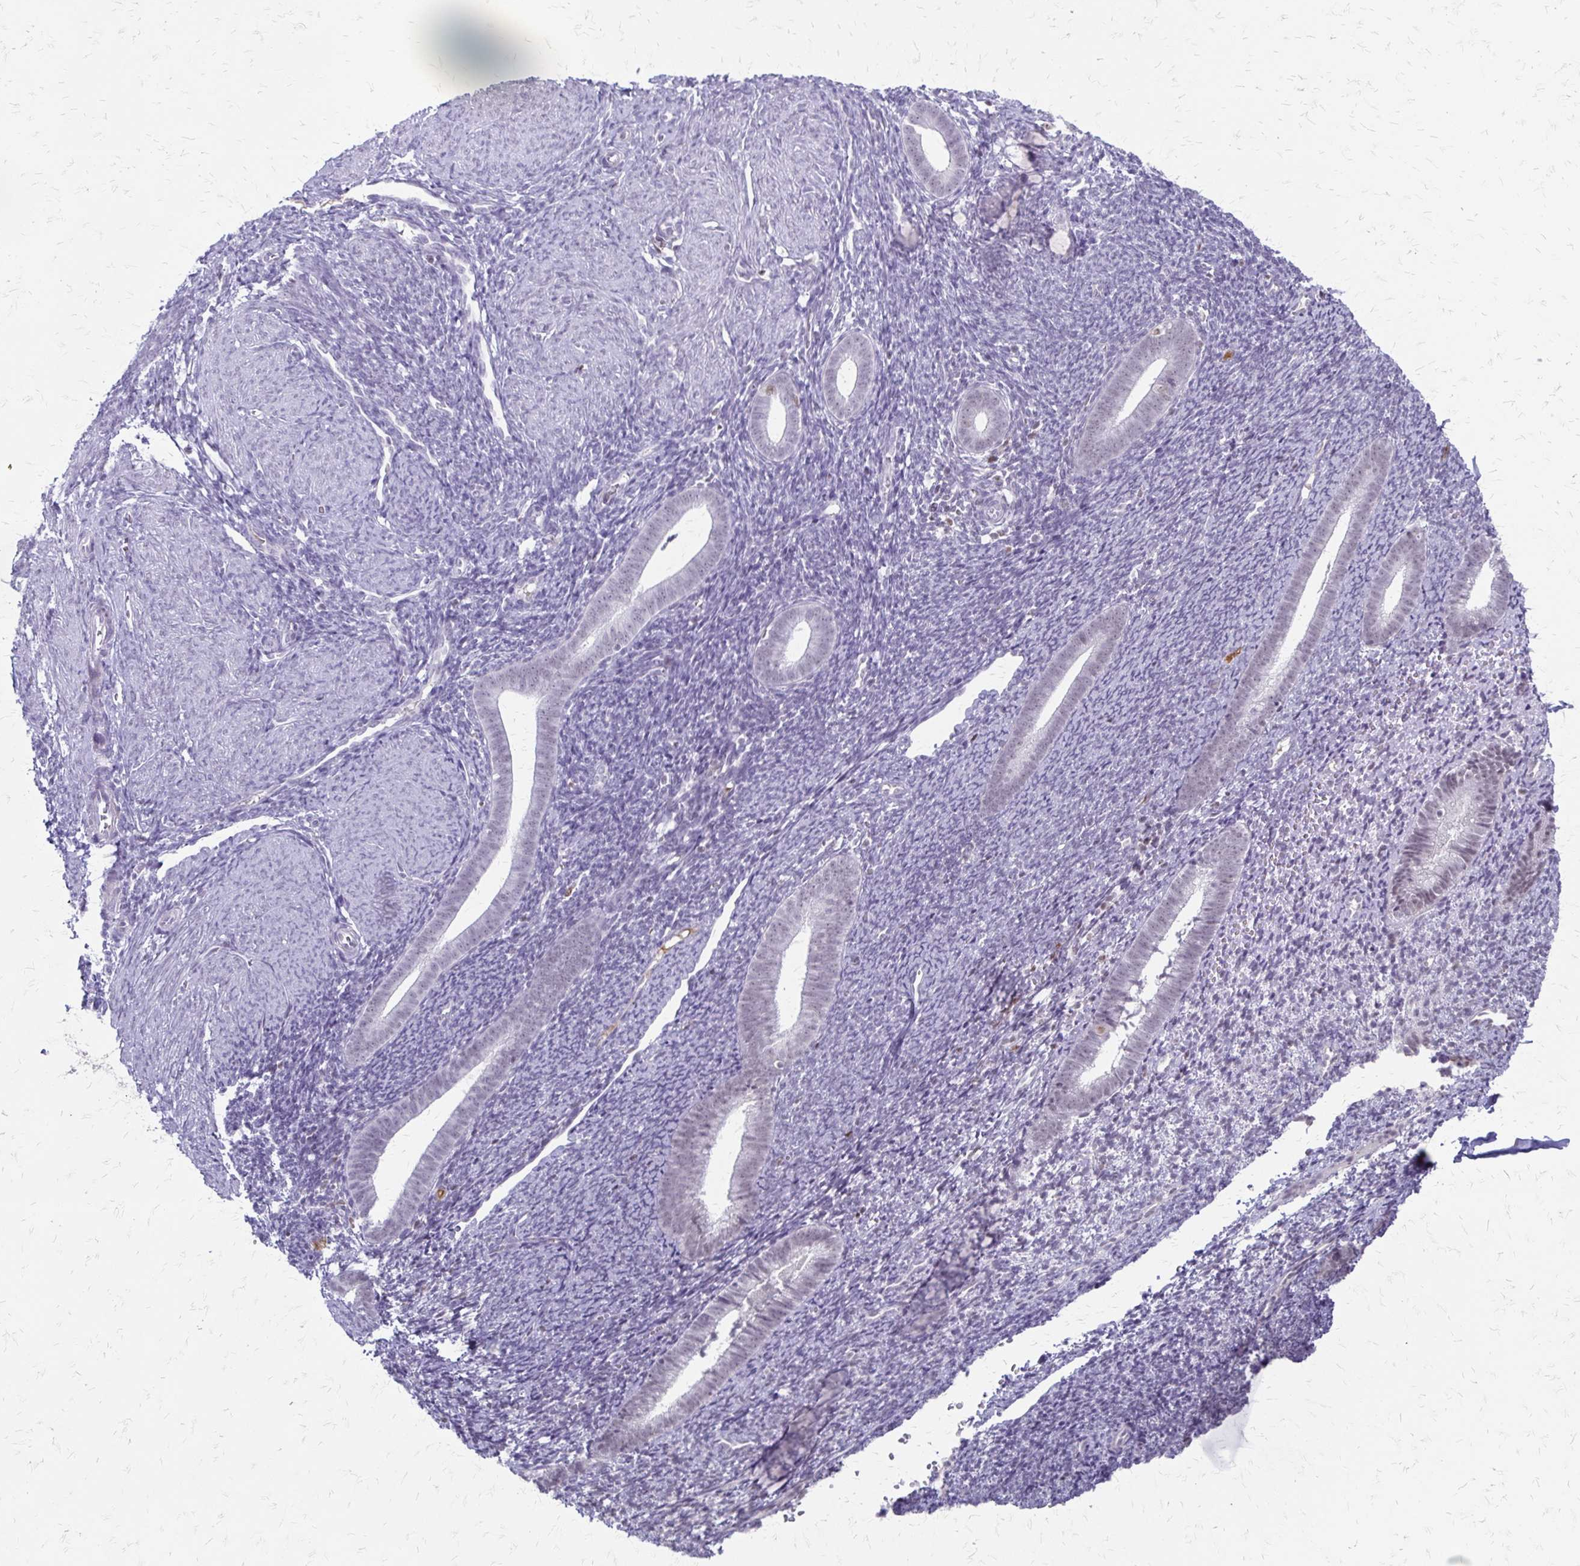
{"staining": {"intensity": "negative", "quantity": "none", "location": "none"}, "tissue": "endometrium", "cell_type": "Cells in endometrial stroma", "image_type": "normal", "snomed": [{"axis": "morphology", "description": "Normal tissue, NOS"}, {"axis": "topography", "description": "Endometrium"}], "caption": "A micrograph of endometrium stained for a protein exhibits no brown staining in cells in endometrial stroma. (Stains: DAB (3,3'-diaminobenzidine) immunohistochemistry with hematoxylin counter stain, Microscopy: brightfield microscopy at high magnification).", "gene": "EED", "patient": {"sex": "female", "age": 39}}